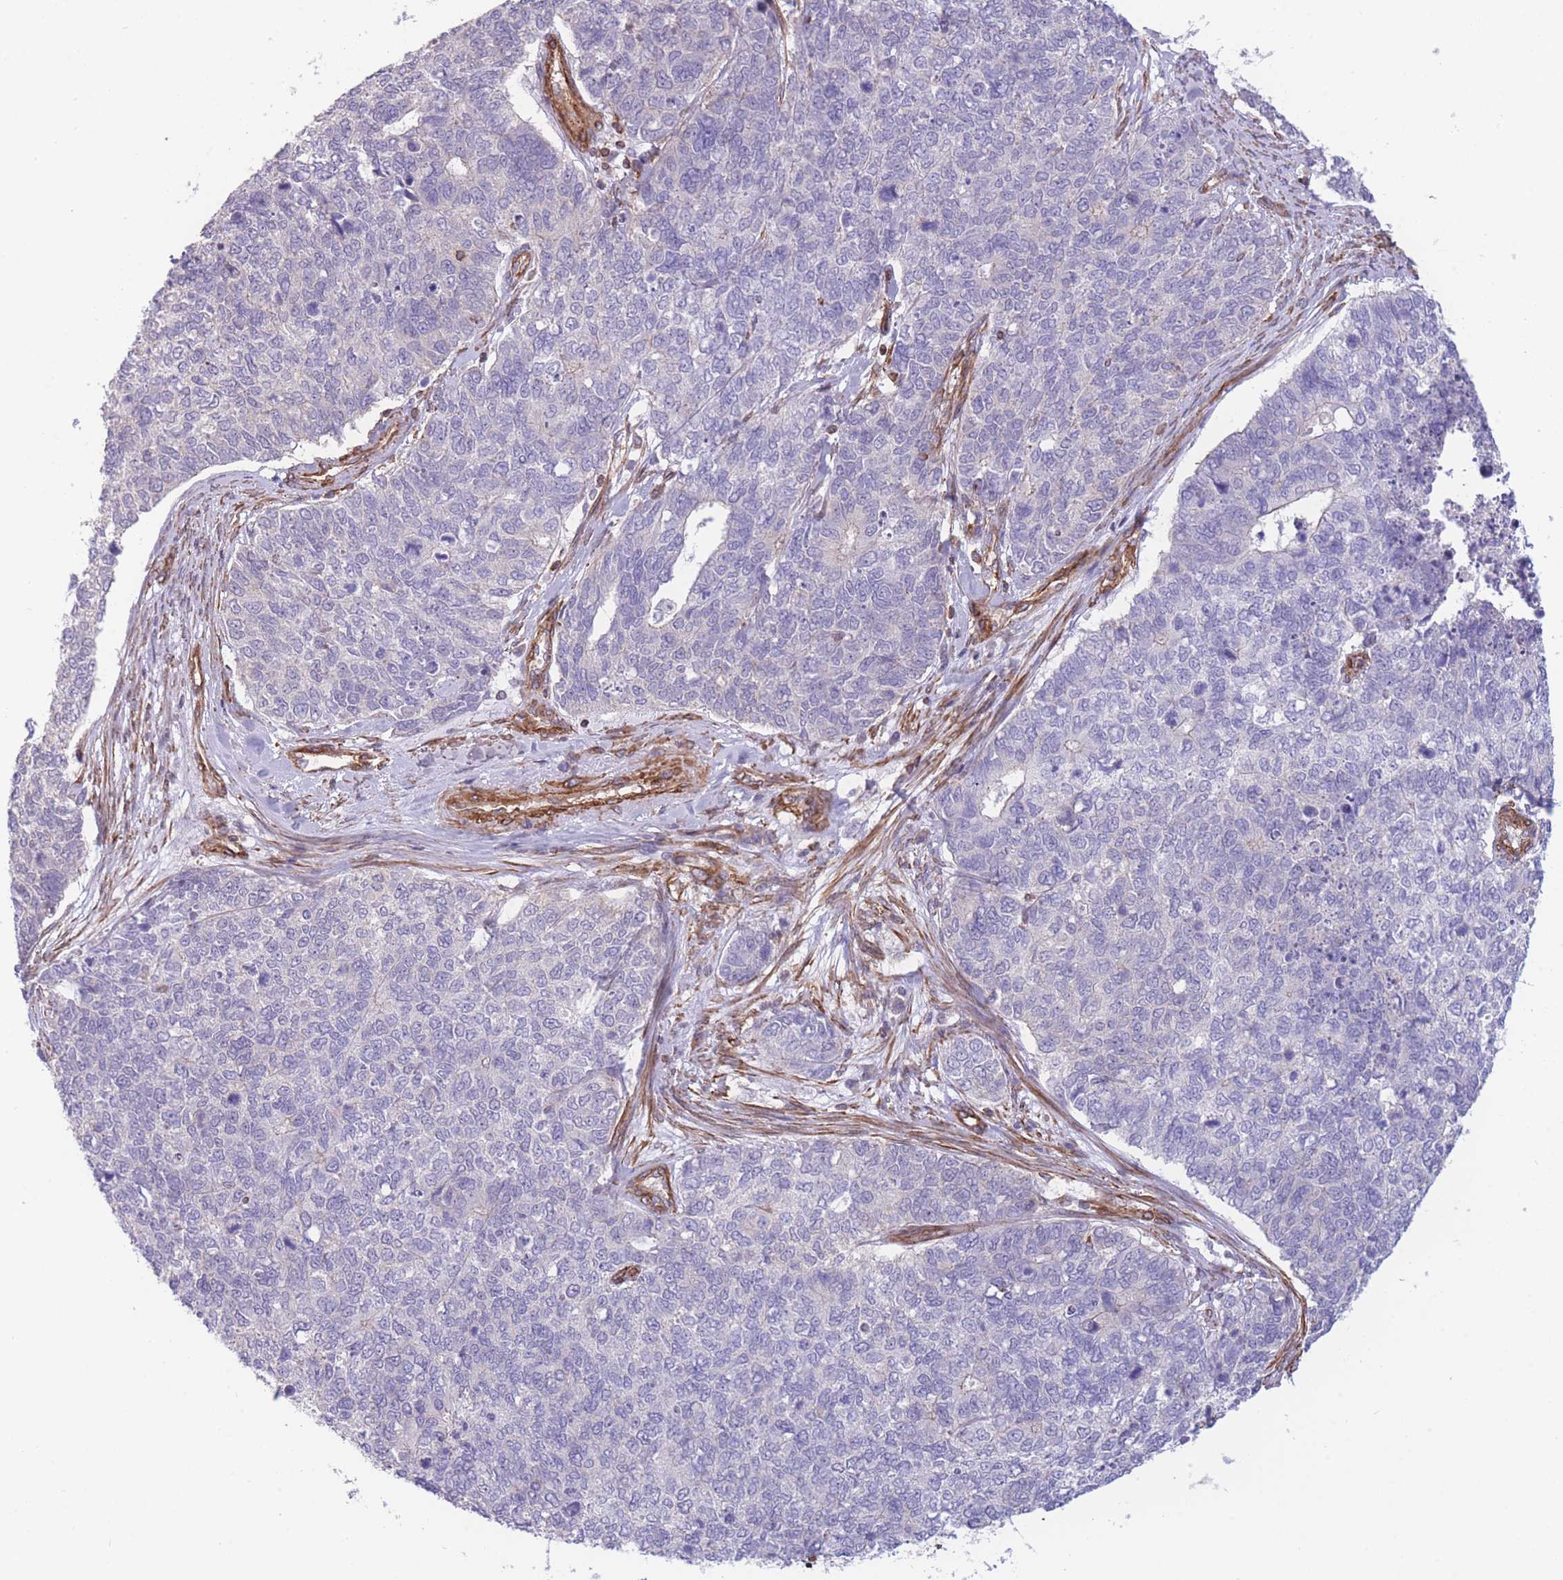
{"staining": {"intensity": "negative", "quantity": "none", "location": "none"}, "tissue": "cervical cancer", "cell_type": "Tumor cells", "image_type": "cancer", "snomed": [{"axis": "morphology", "description": "Squamous cell carcinoma, NOS"}, {"axis": "topography", "description": "Cervix"}], "caption": "Immunohistochemical staining of human cervical squamous cell carcinoma shows no significant staining in tumor cells. The staining is performed using DAB brown chromogen with nuclei counter-stained in using hematoxylin.", "gene": "CDC25B", "patient": {"sex": "female", "age": 63}}